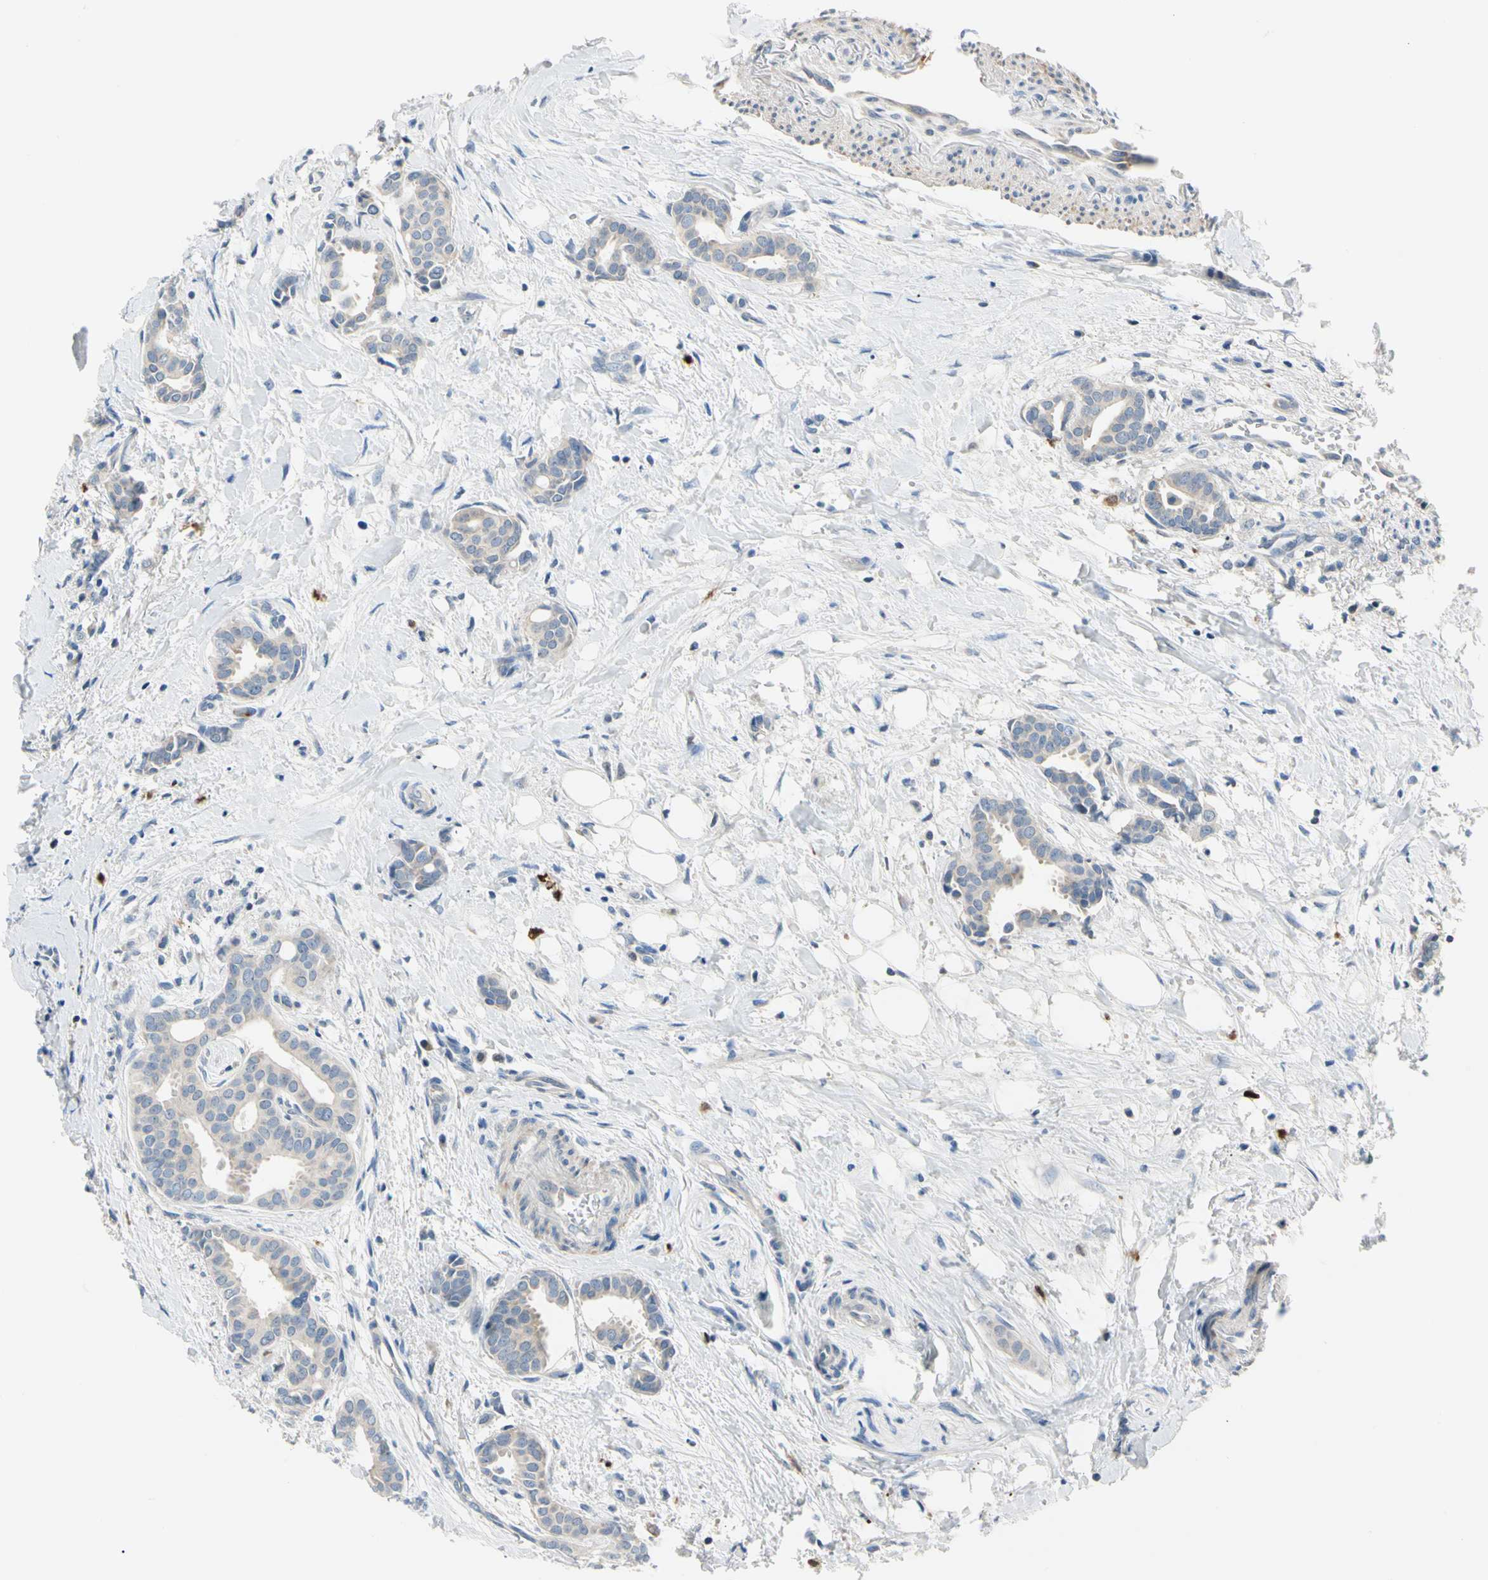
{"staining": {"intensity": "weak", "quantity": "25%-75%", "location": "cytoplasmic/membranous"}, "tissue": "head and neck cancer", "cell_type": "Tumor cells", "image_type": "cancer", "snomed": [{"axis": "morphology", "description": "Adenocarcinoma, NOS"}, {"axis": "topography", "description": "Salivary gland"}, {"axis": "topography", "description": "Head-Neck"}], "caption": "This micrograph demonstrates head and neck cancer (adenocarcinoma) stained with IHC to label a protein in brown. The cytoplasmic/membranous of tumor cells show weak positivity for the protein. Nuclei are counter-stained blue.", "gene": "TRAF5", "patient": {"sex": "female", "age": 59}}